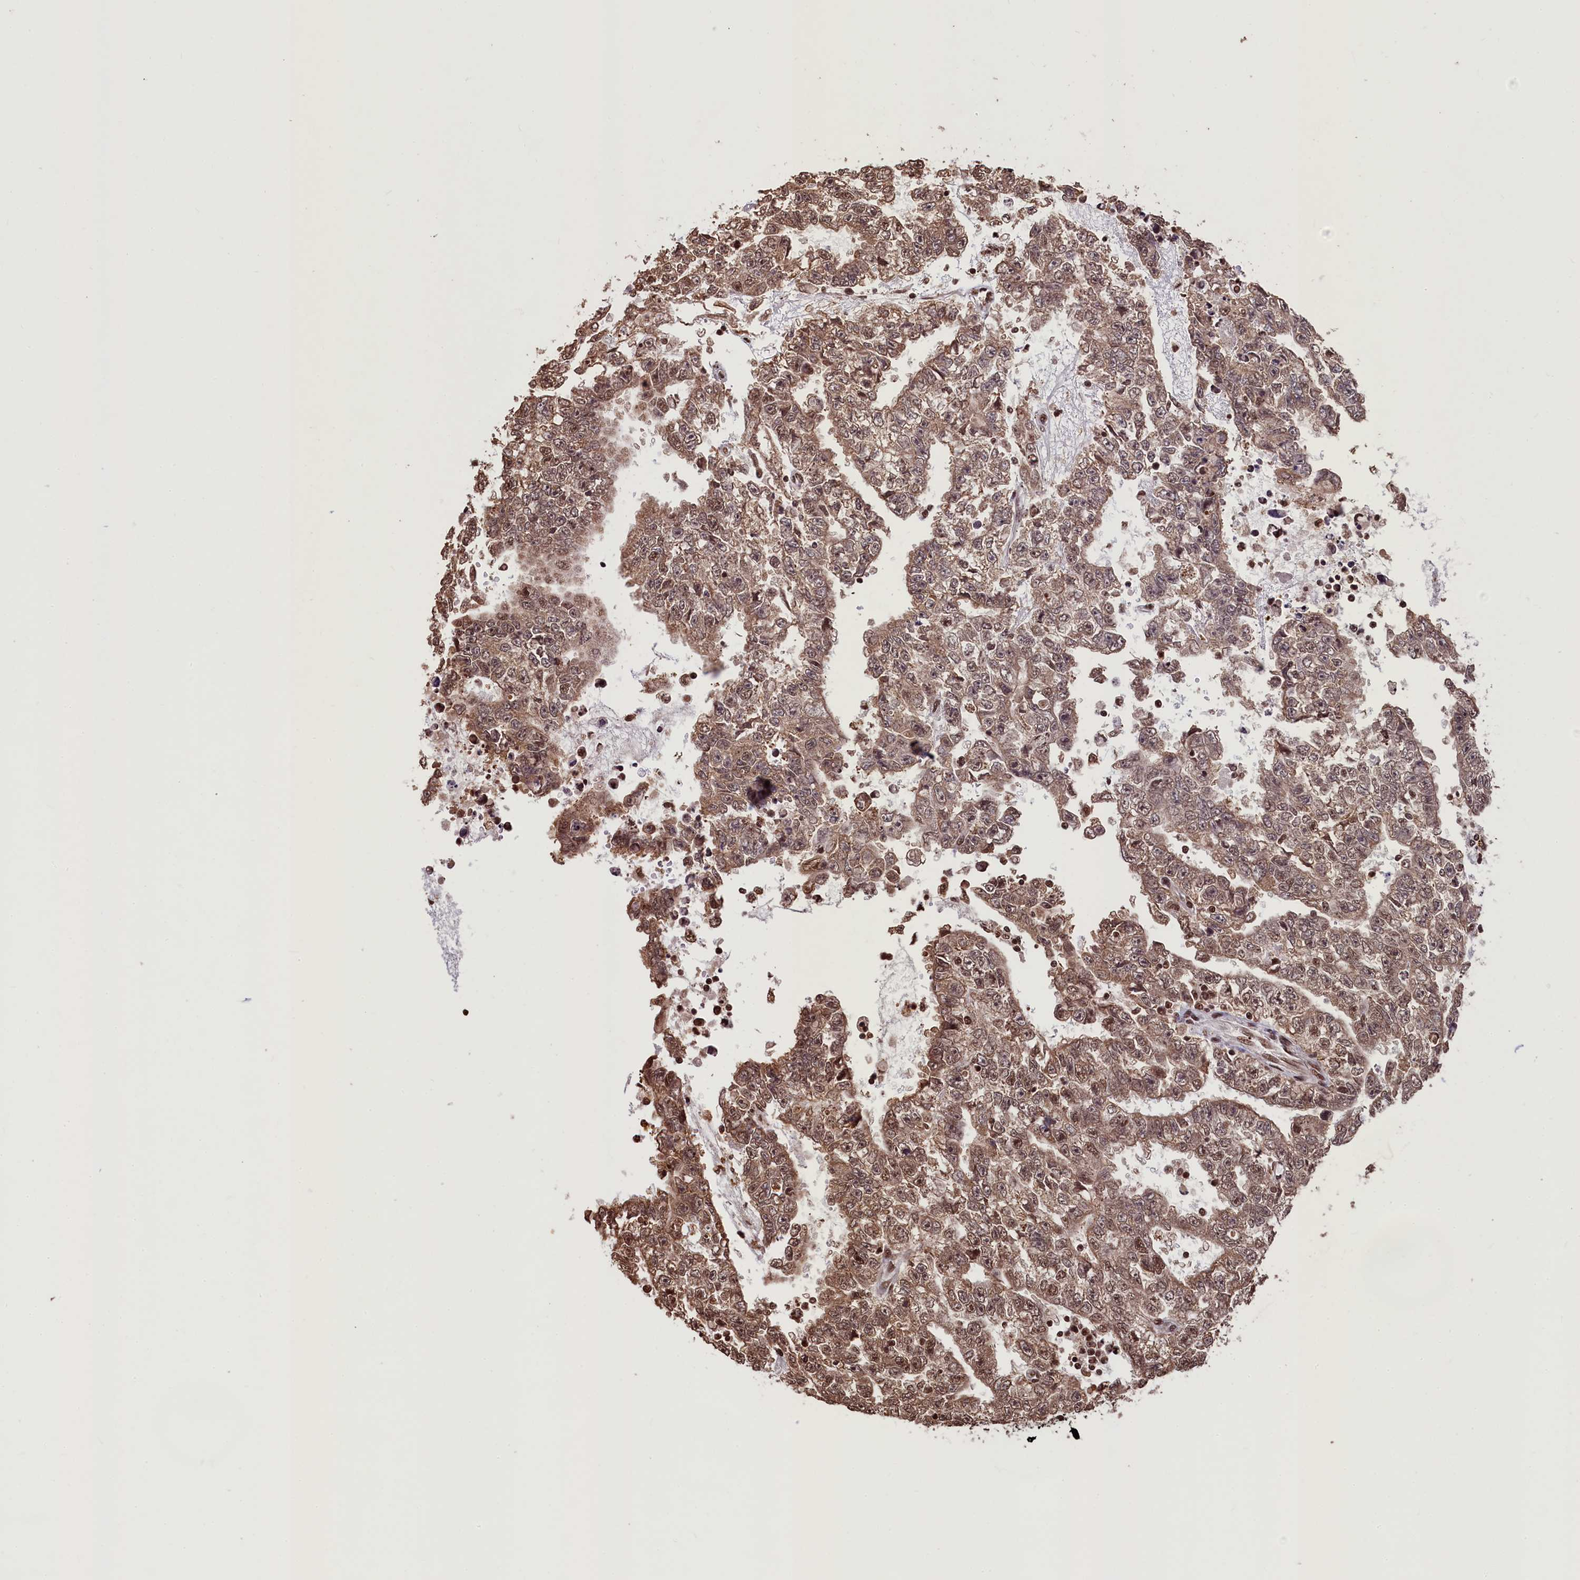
{"staining": {"intensity": "strong", "quantity": ">75%", "location": "cytoplasmic/membranous,nuclear"}, "tissue": "testis cancer", "cell_type": "Tumor cells", "image_type": "cancer", "snomed": [{"axis": "morphology", "description": "Carcinoma, Embryonal, NOS"}, {"axis": "topography", "description": "Testis"}], "caption": "Approximately >75% of tumor cells in human testis embryonal carcinoma exhibit strong cytoplasmic/membranous and nuclear protein positivity as visualized by brown immunohistochemical staining.", "gene": "SNRPD2", "patient": {"sex": "male", "age": 25}}